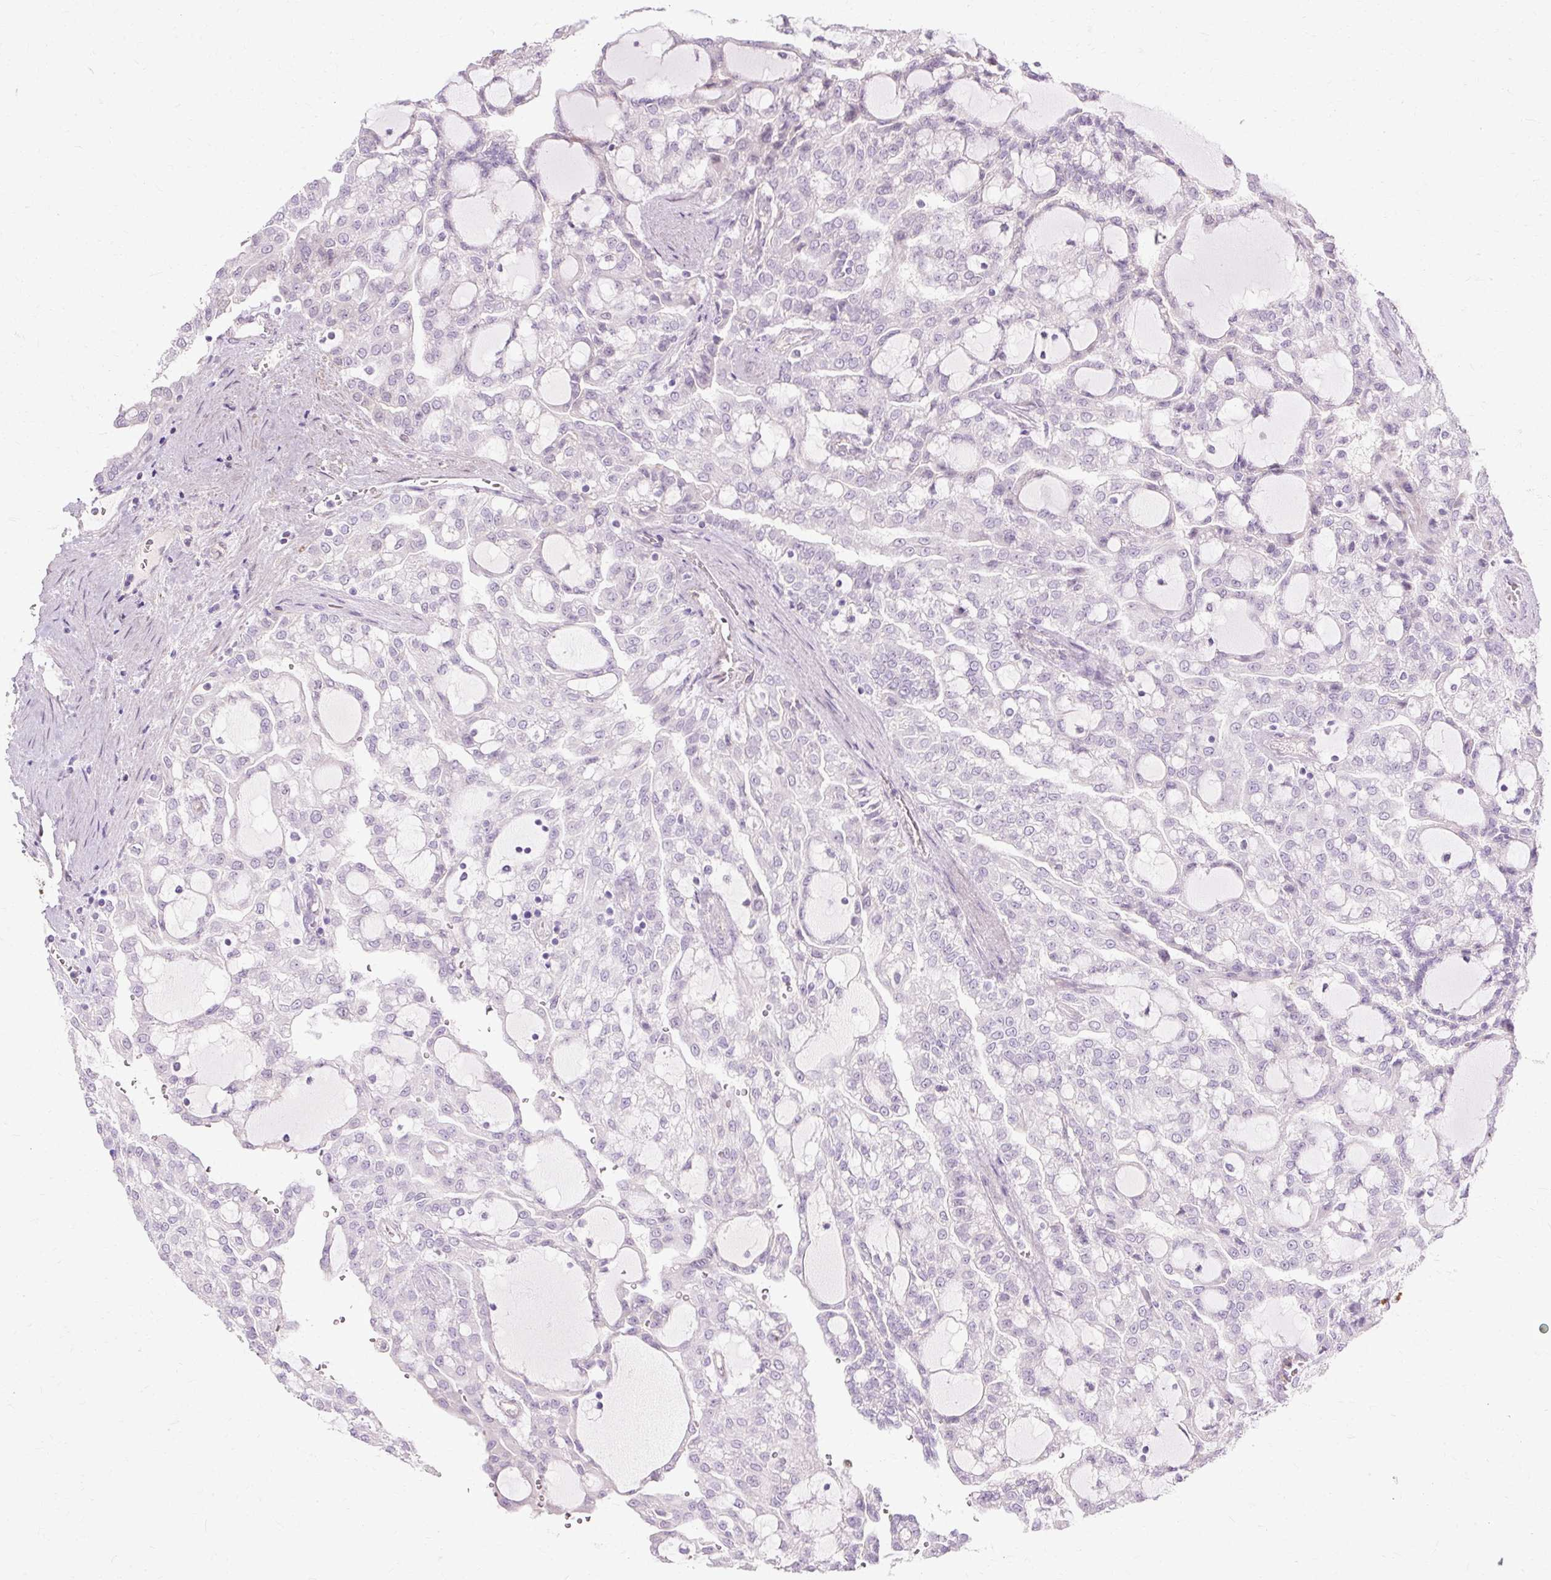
{"staining": {"intensity": "negative", "quantity": "none", "location": "none"}, "tissue": "renal cancer", "cell_type": "Tumor cells", "image_type": "cancer", "snomed": [{"axis": "morphology", "description": "Adenocarcinoma, NOS"}, {"axis": "topography", "description": "Kidney"}], "caption": "Tumor cells are negative for brown protein staining in renal adenocarcinoma.", "gene": "CNN3", "patient": {"sex": "male", "age": 63}}